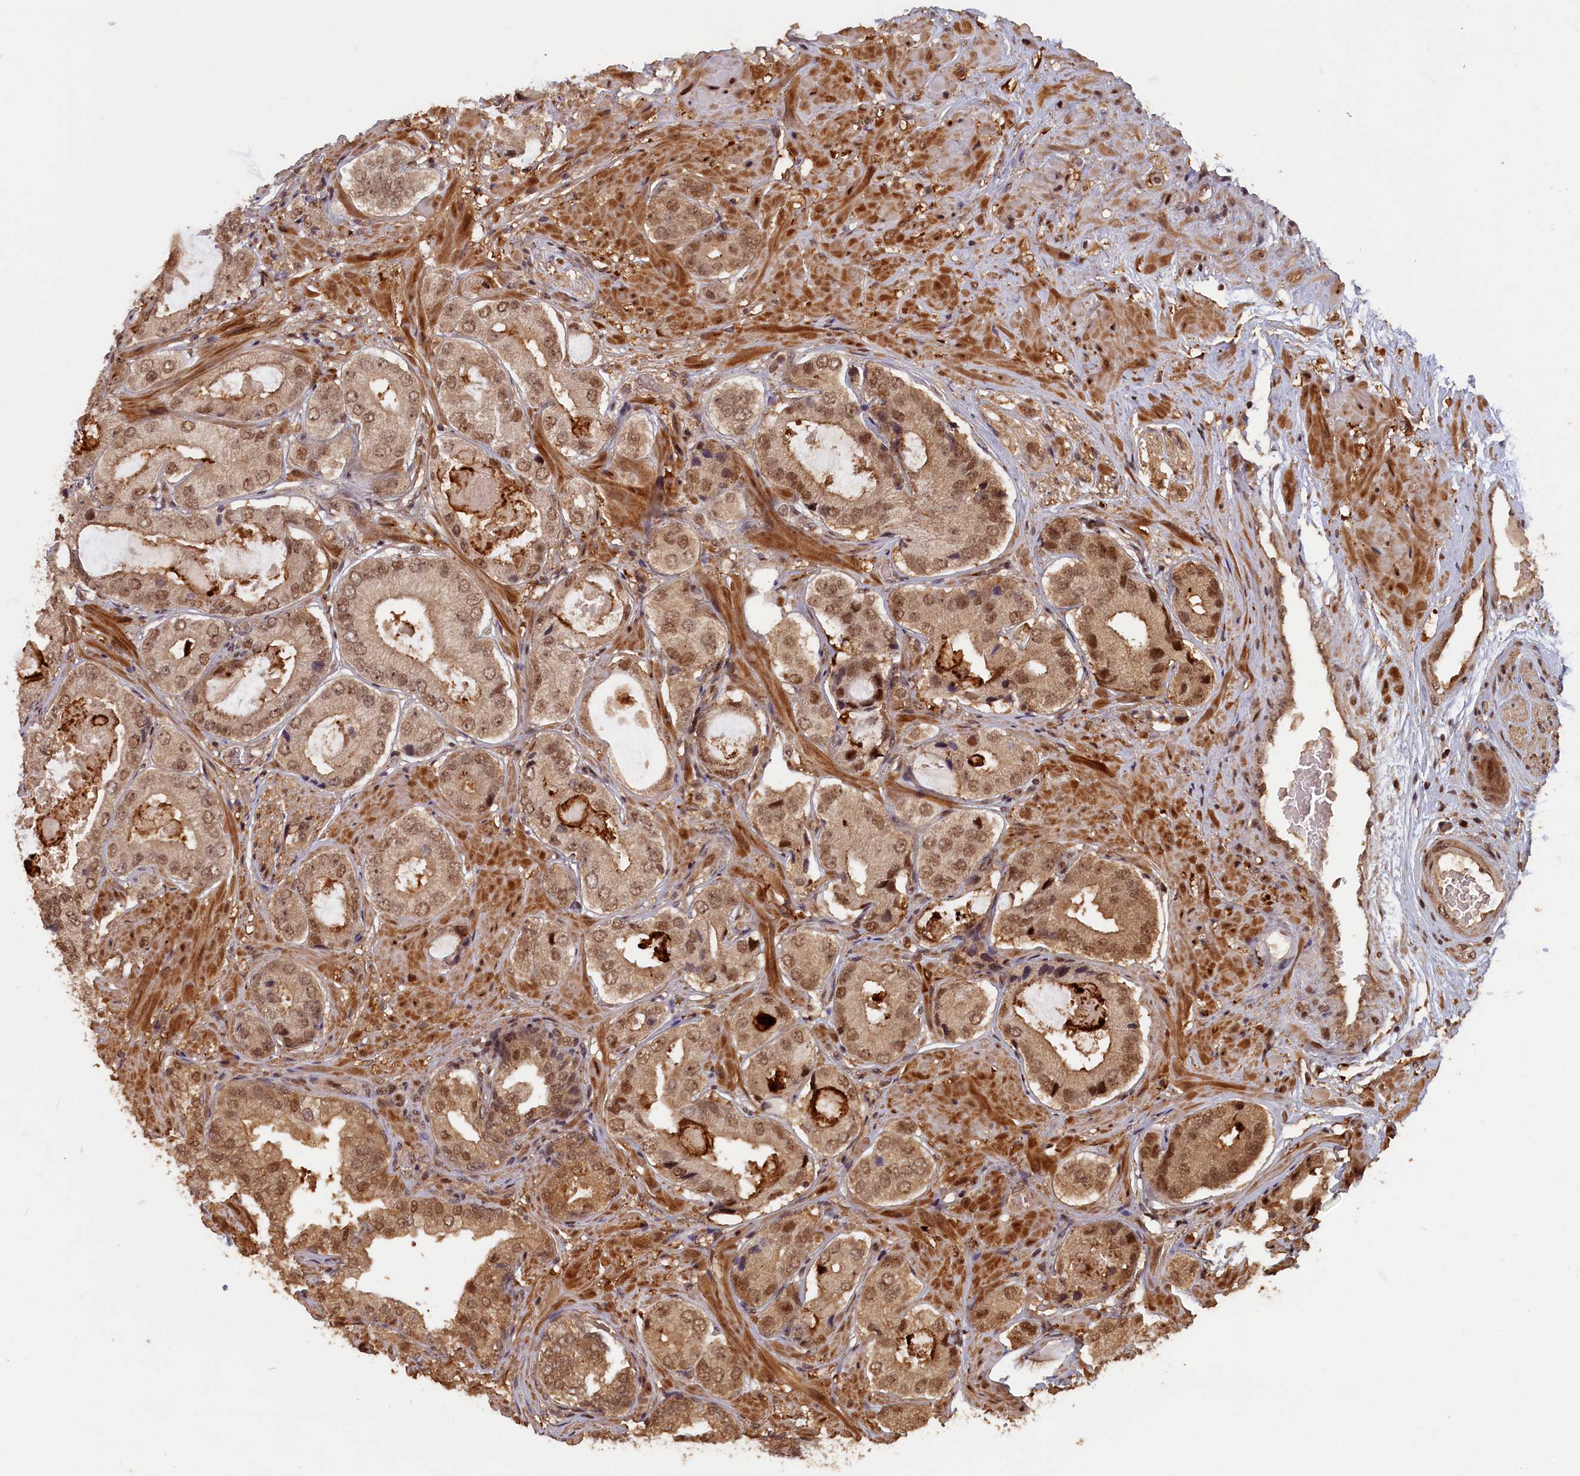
{"staining": {"intensity": "moderate", "quantity": ">75%", "location": "cytoplasmic/membranous,nuclear"}, "tissue": "prostate cancer", "cell_type": "Tumor cells", "image_type": "cancer", "snomed": [{"axis": "morphology", "description": "Adenocarcinoma, High grade"}, {"axis": "topography", "description": "Prostate"}], "caption": "Prostate cancer (adenocarcinoma (high-grade)) was stained to show a protein in brown. There is medium levels of moderate cytoplasmic/membranous and nuclear expression in about >75% of tumor cells. (DAB = brown stain, brightfield microscopy at high magnification).", "gene": "HIF3A", "patient": {"sex": "male", "age": 59}}